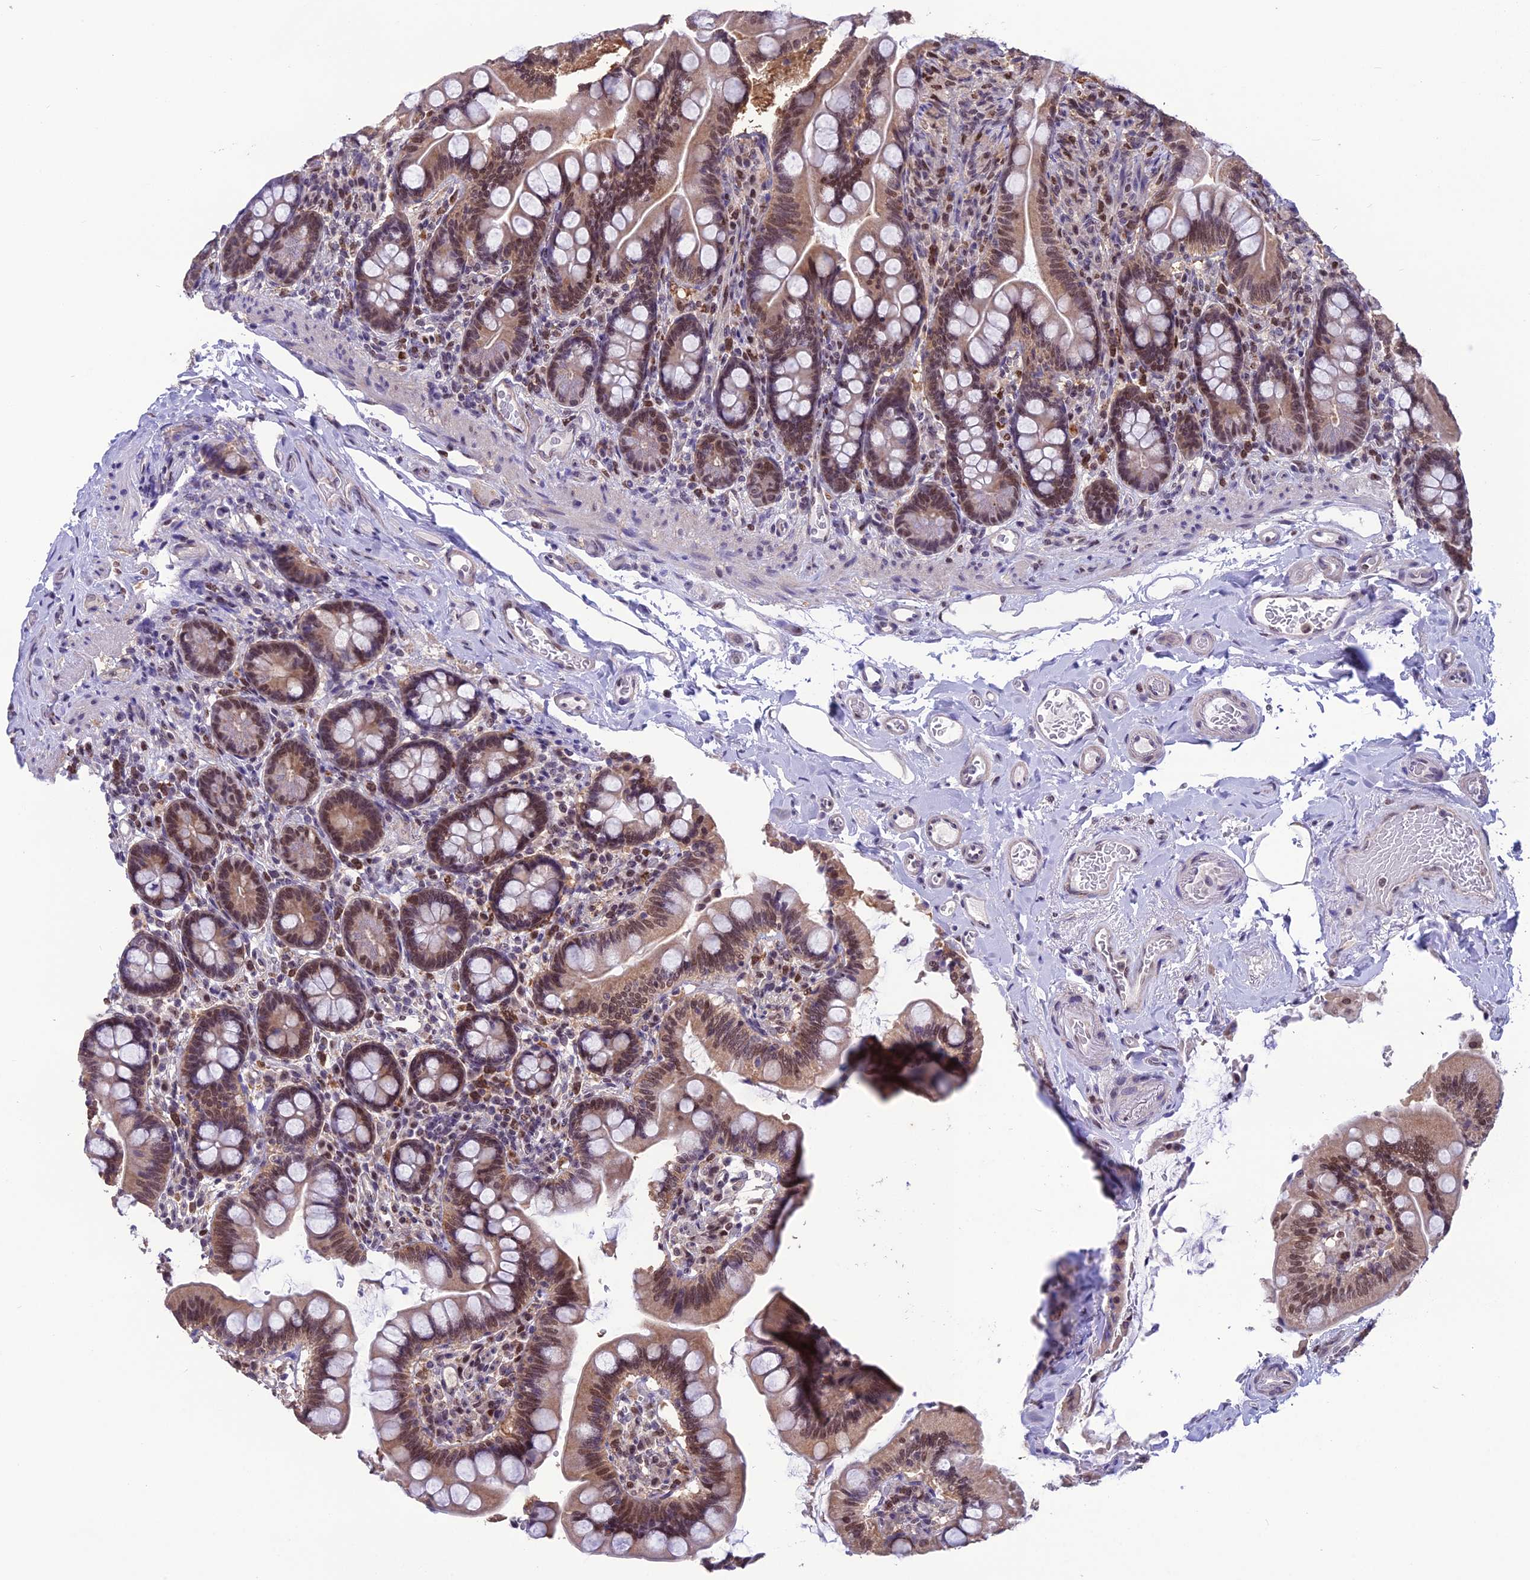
{"staining": {"intensity": "moderate", "quantity": "25%-75%", "location": "cytoplasmic/membranous,nuclear"}, "tissue": "small intestine", "cell_type": "Glandular cells", "image_type": "normal", "snomed": [{"axis": "morphology", "description": "Normal tissue, NOS"}, {"axis": "topography", "description": "Small intestine"}], "caption": "Small intestine was stained to show a protein in brown. There is medium levels of moderate cytoplasmic/membranous,nuclear positivity in about 25%-75% of glandular cells. Nuclei are stained in blue.", "gene": "MIS12", "patient": {"sex": "female", "age": 64}}